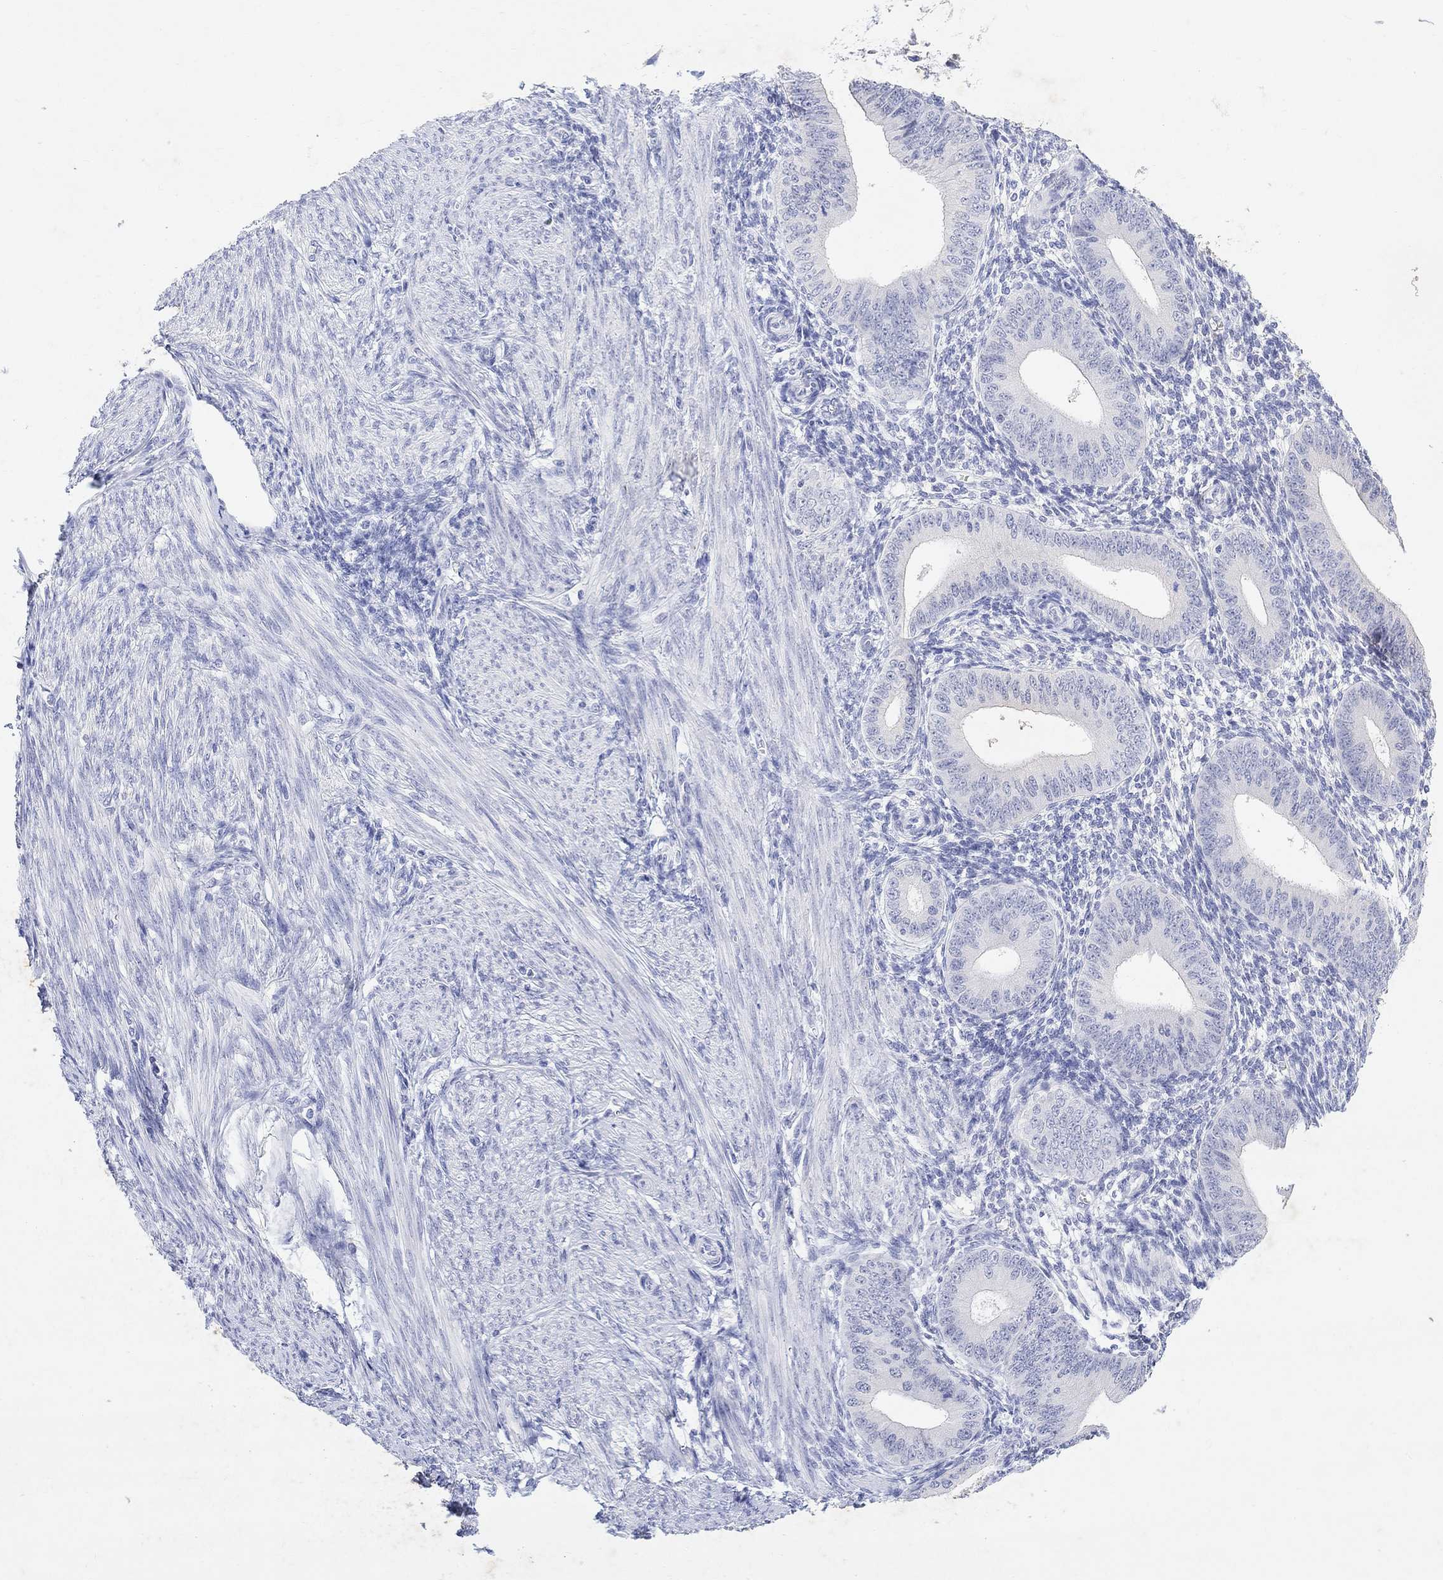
{"staining": {"intensity": "negative", "quantity": "none", "location": "none"}, "tissue": "endometrium", "cell_type": "Cells in endometrial stroma", "image_type": "normal", "snomed": [{"axis": "morphology", "description": "Normal tissue, NOS"}, {"axis": "topography", "description": "Endometrium"}], "caption": "High power microscopy histopathology image of an immunohistochemistry (IHC) histopathology image of benign endometrium, revealing no significant expression in cells in endometrial stroma.", "gene": "TYR", "patient": {"sex": "female", "age": 39}}